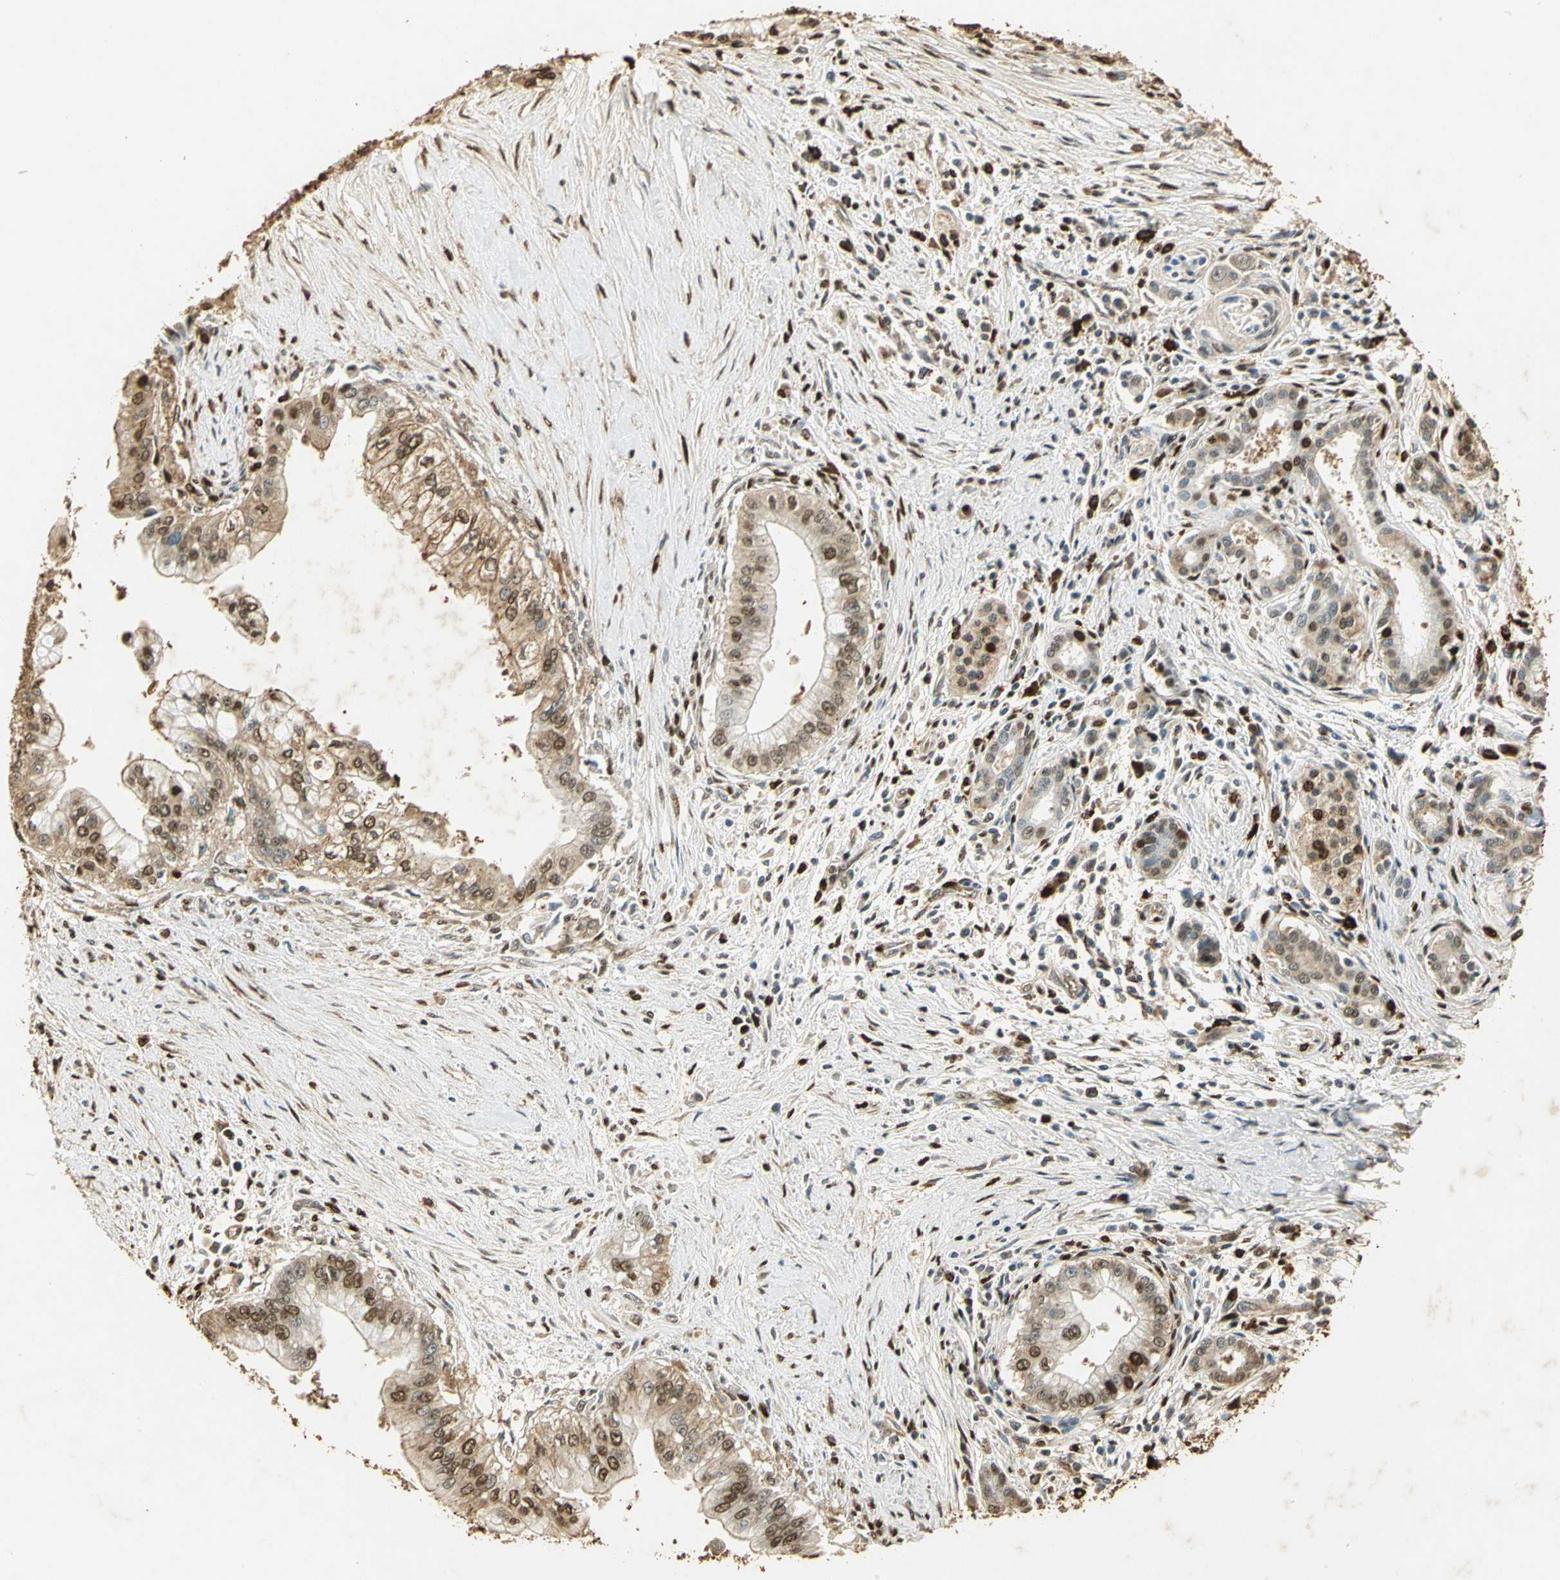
{"staining": {"intensity": "moderate", "quantity": ">75%", "location": "cytoplasmic/membranous"}, "tissue": "pancreatic cancer", "cell_type": "Tumor cells", "image_type": "cancer", "snomed": [{"axis": "morphology", "description": "Adenocarcinoma, NOS"}, {"axis": "topography", "description": "Pancreas"}], "caption": "Immunohistochemical staining of adenocarcinoma (pancreatic) exhibits moderate cytoplasmic/membranous protein positivity in approximately >75% of tumor cells.", "gene": "GAPDH", "patient": {"sex": "male", "age": 59}}